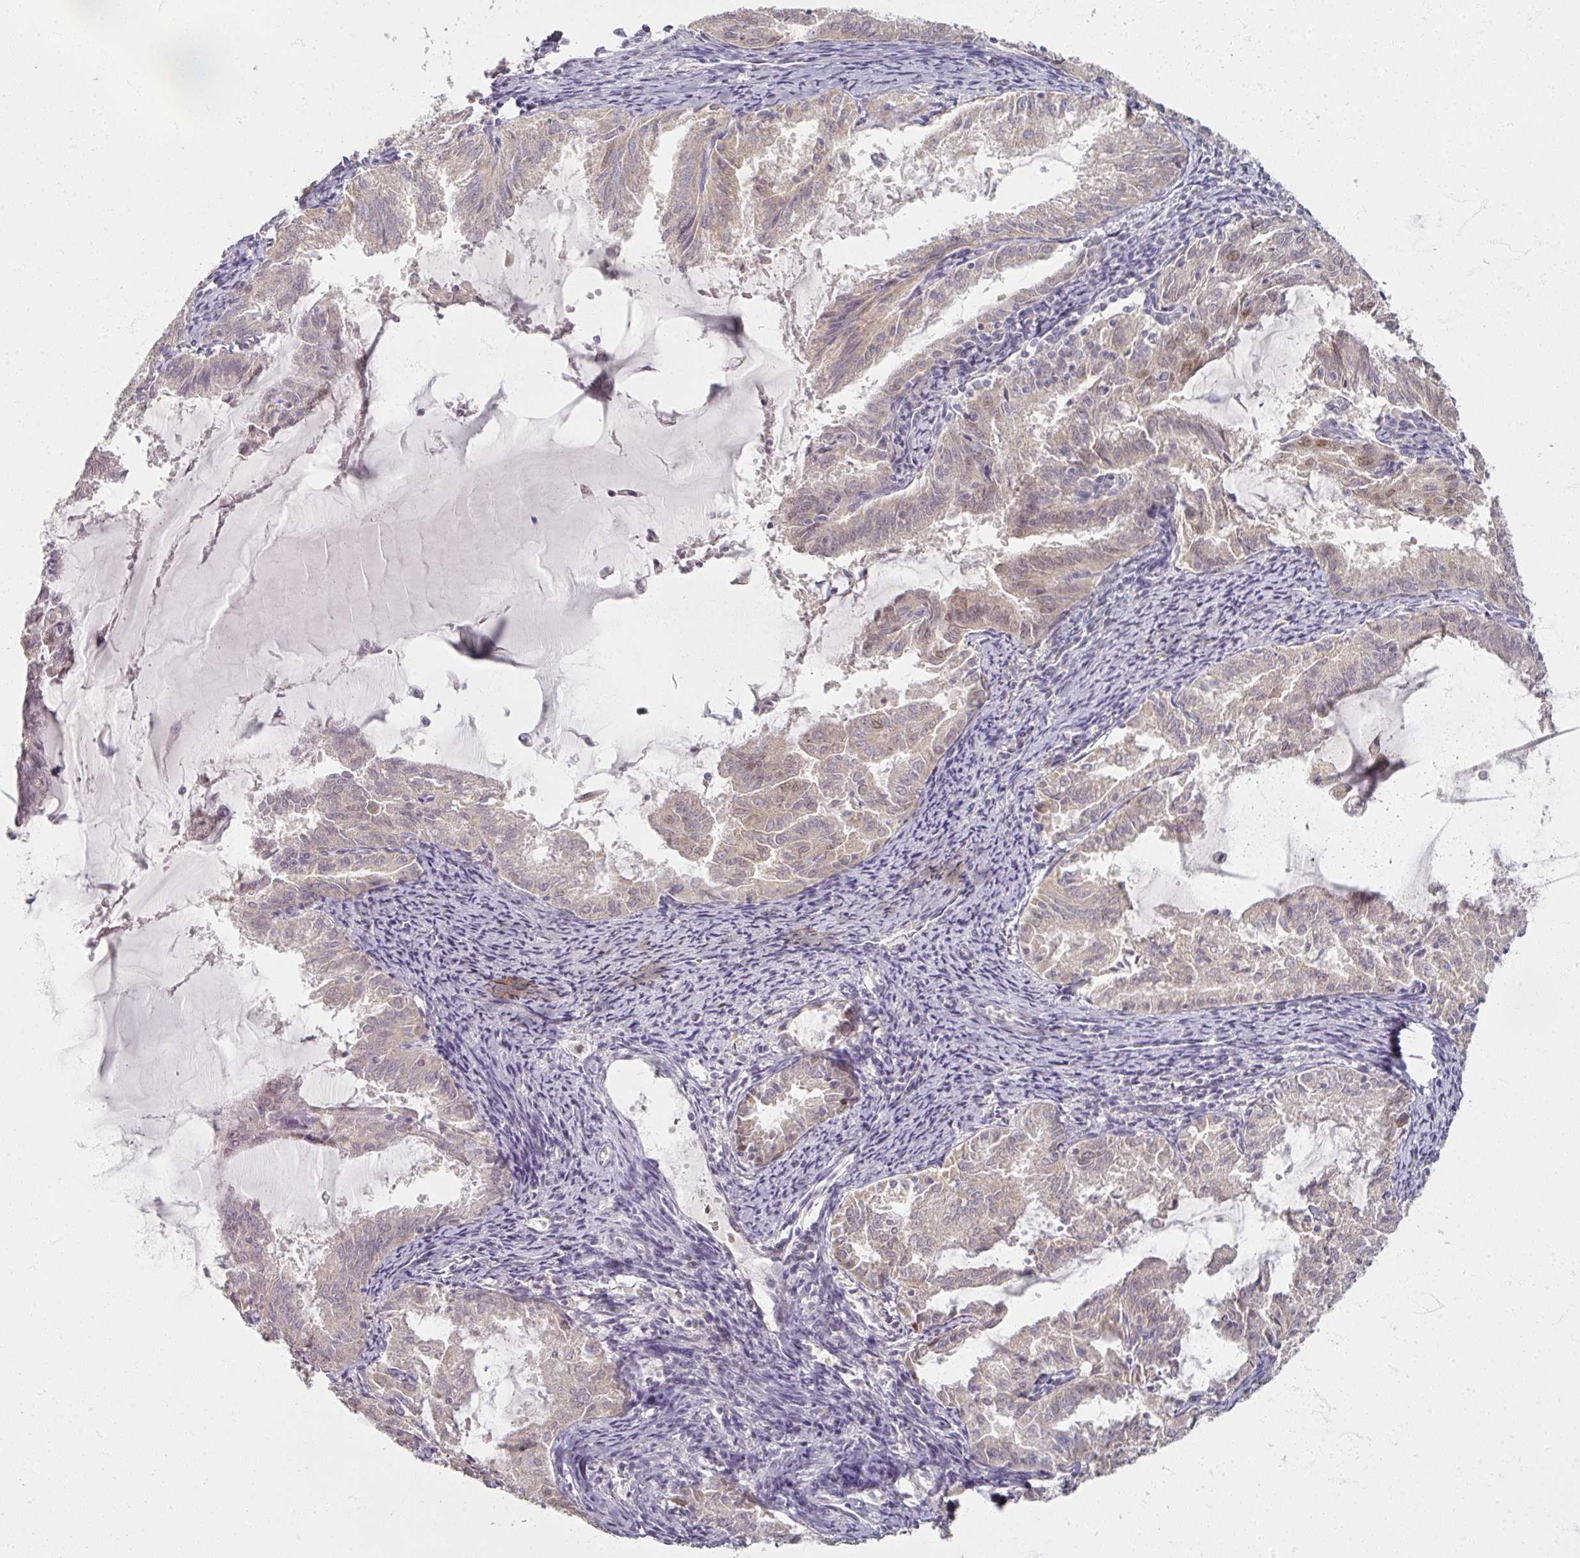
{"staining": {"intensity": "weak", "quantity": "<25%", "location": "nuclear"}, "tissue": "endometrial cancer", "cell_type": "Tumor cells", "image_type": "cancer", "snomed": [{"axis": "morphology", "description": "Adenocarcinoma, NOS"}, {"axis": "topography", "description": "Endometrium"}], "caption": "Immunohistochemistry of endometrial adenocarcinoma shows no expression in tumor cells.", "gene": "SOX11", "patient": {"sex": "female", "age": 70}}